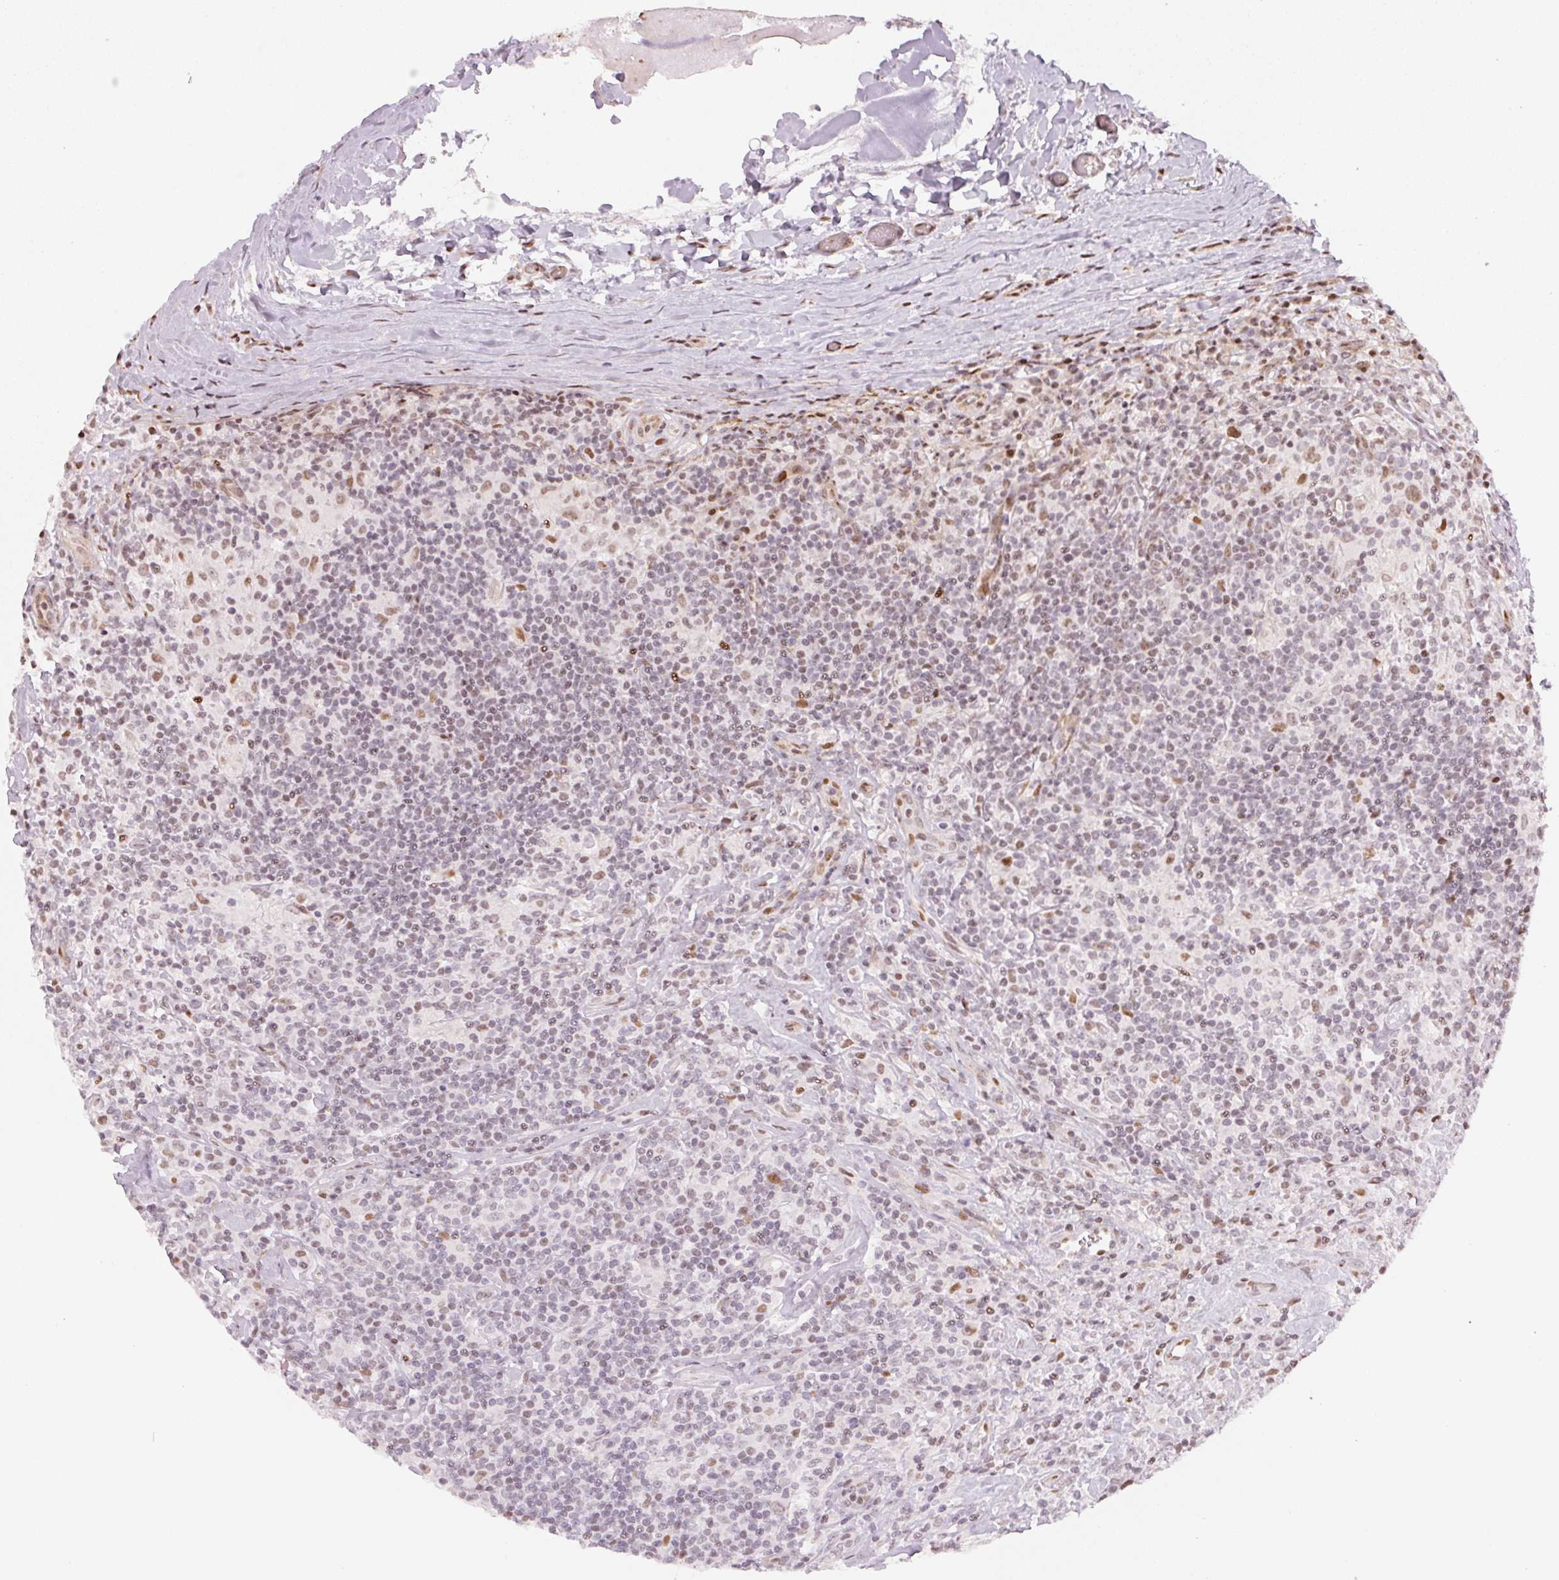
{"staining": {"intensity": "negative", "quantity": "none", "location": "none"}, "tissue": "lymphoma", "cell_type": "Tumor cells", "image_type": "cancer", "snomed": [{"axis": "morphology", "description": "Hodgkin's disease, NOS"}, {"axis": "morphology", "description": "Hodgkin's lymphoma, nodular sclerosis"}, {"axis": "topography", "description": "Lymph node"}], "caption": "Immunohistochemistry (IHC) of lymphoma demonstrates no positivity in tumor cells. (Stains: DAB (3,3'-diaminobenzidine) immunohistochemistry (IHC) with hematoxylin counter stain, Microscopy: brightfield microscopy at high magnification).", "gene": "KAT6A", "patient": {"sex": "female", "age": 10}}